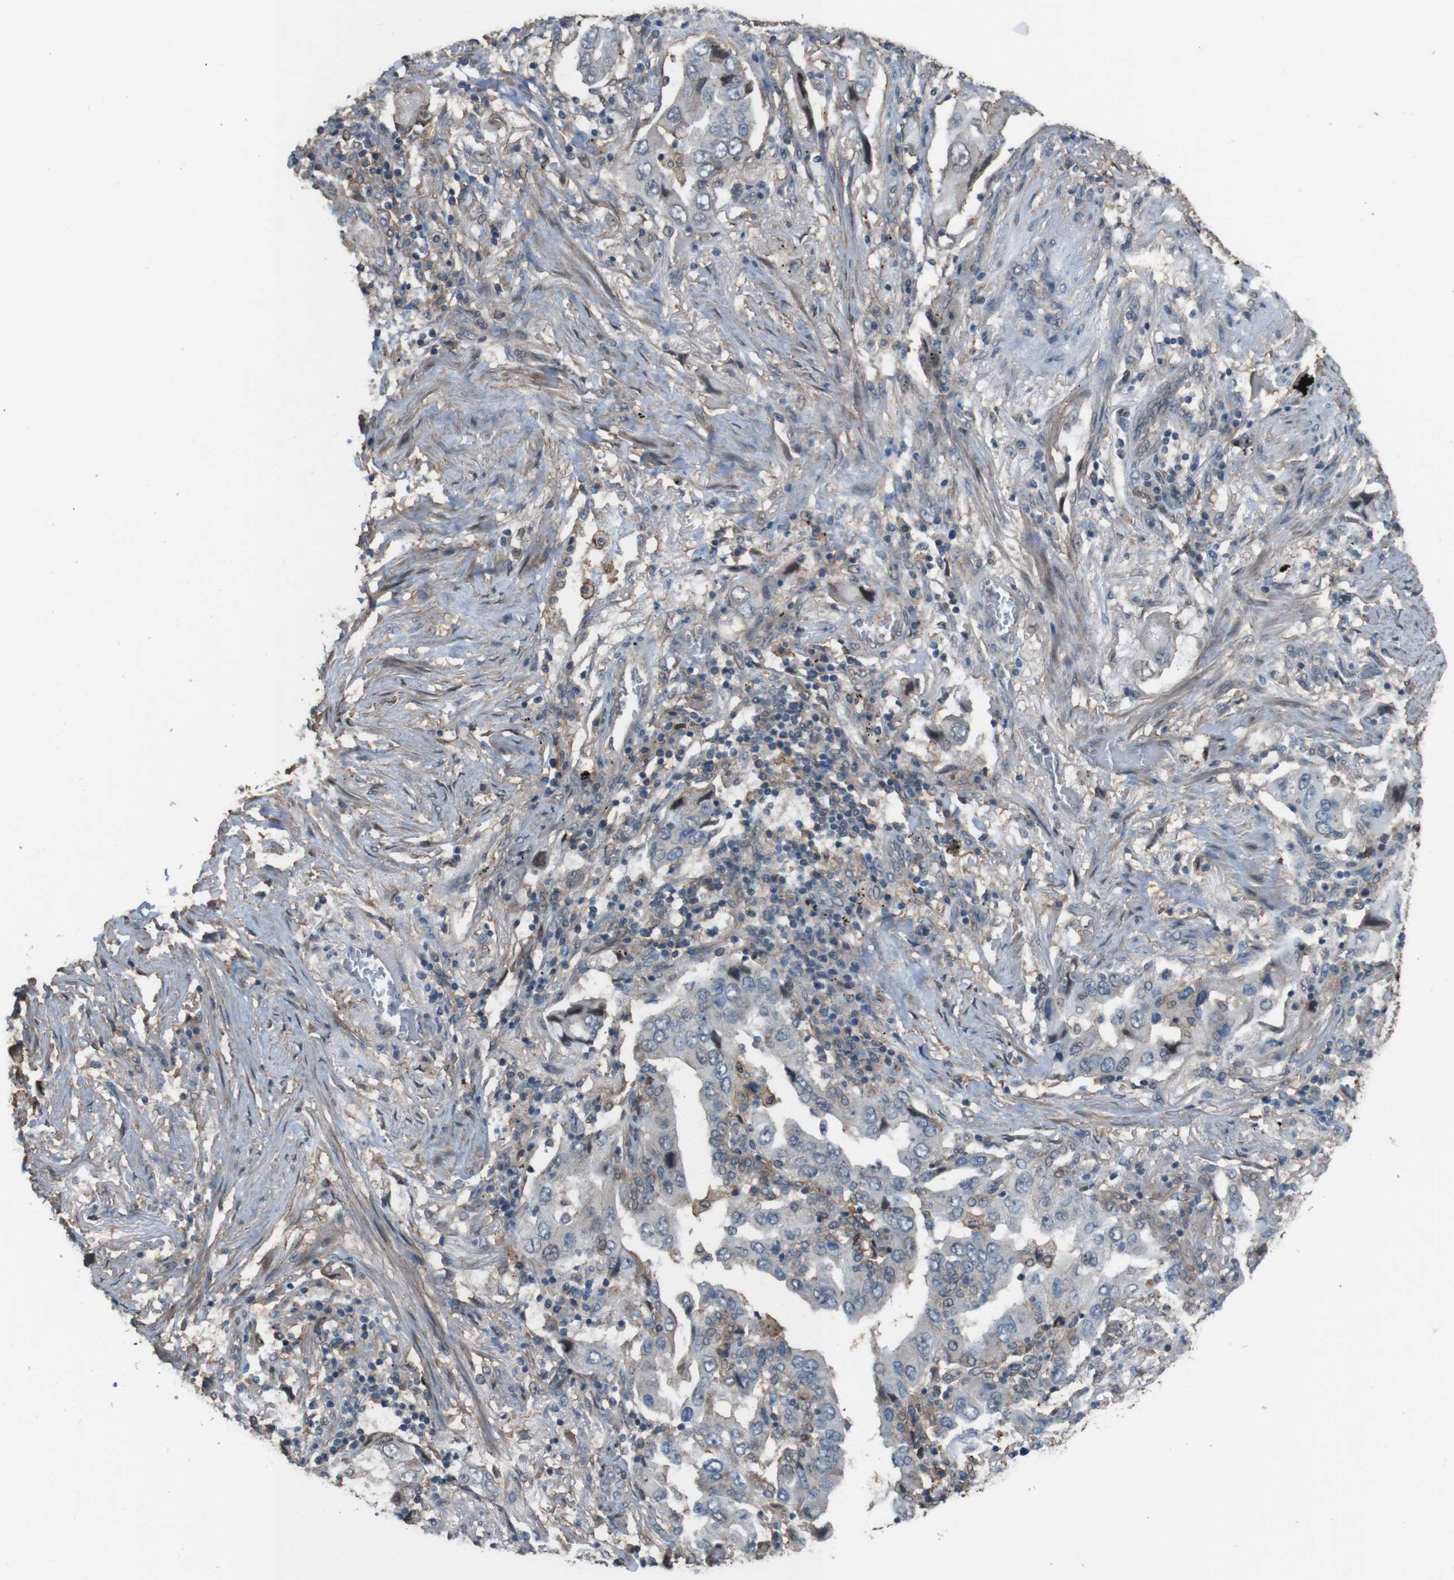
{"staining": {"intensity": "negative", "quantity": "none", "location": "none"}, "tissue": "lung cancer", "cell_type": "Tumor cells", "image_type": "cancer", "snomed": [{"axis": "morphology", "description": "Adenocarcinoma, NOS"}, {"axis": "topography", "description": "Lung"}], "caption": "High power microscopy micrograph of an IHC photomicrograph of lung adenocarcinoma, revealing no significant positivity in tumor cells.", "gene": "ATP2B1", "patient": {"sex": "female", "age": 65}}